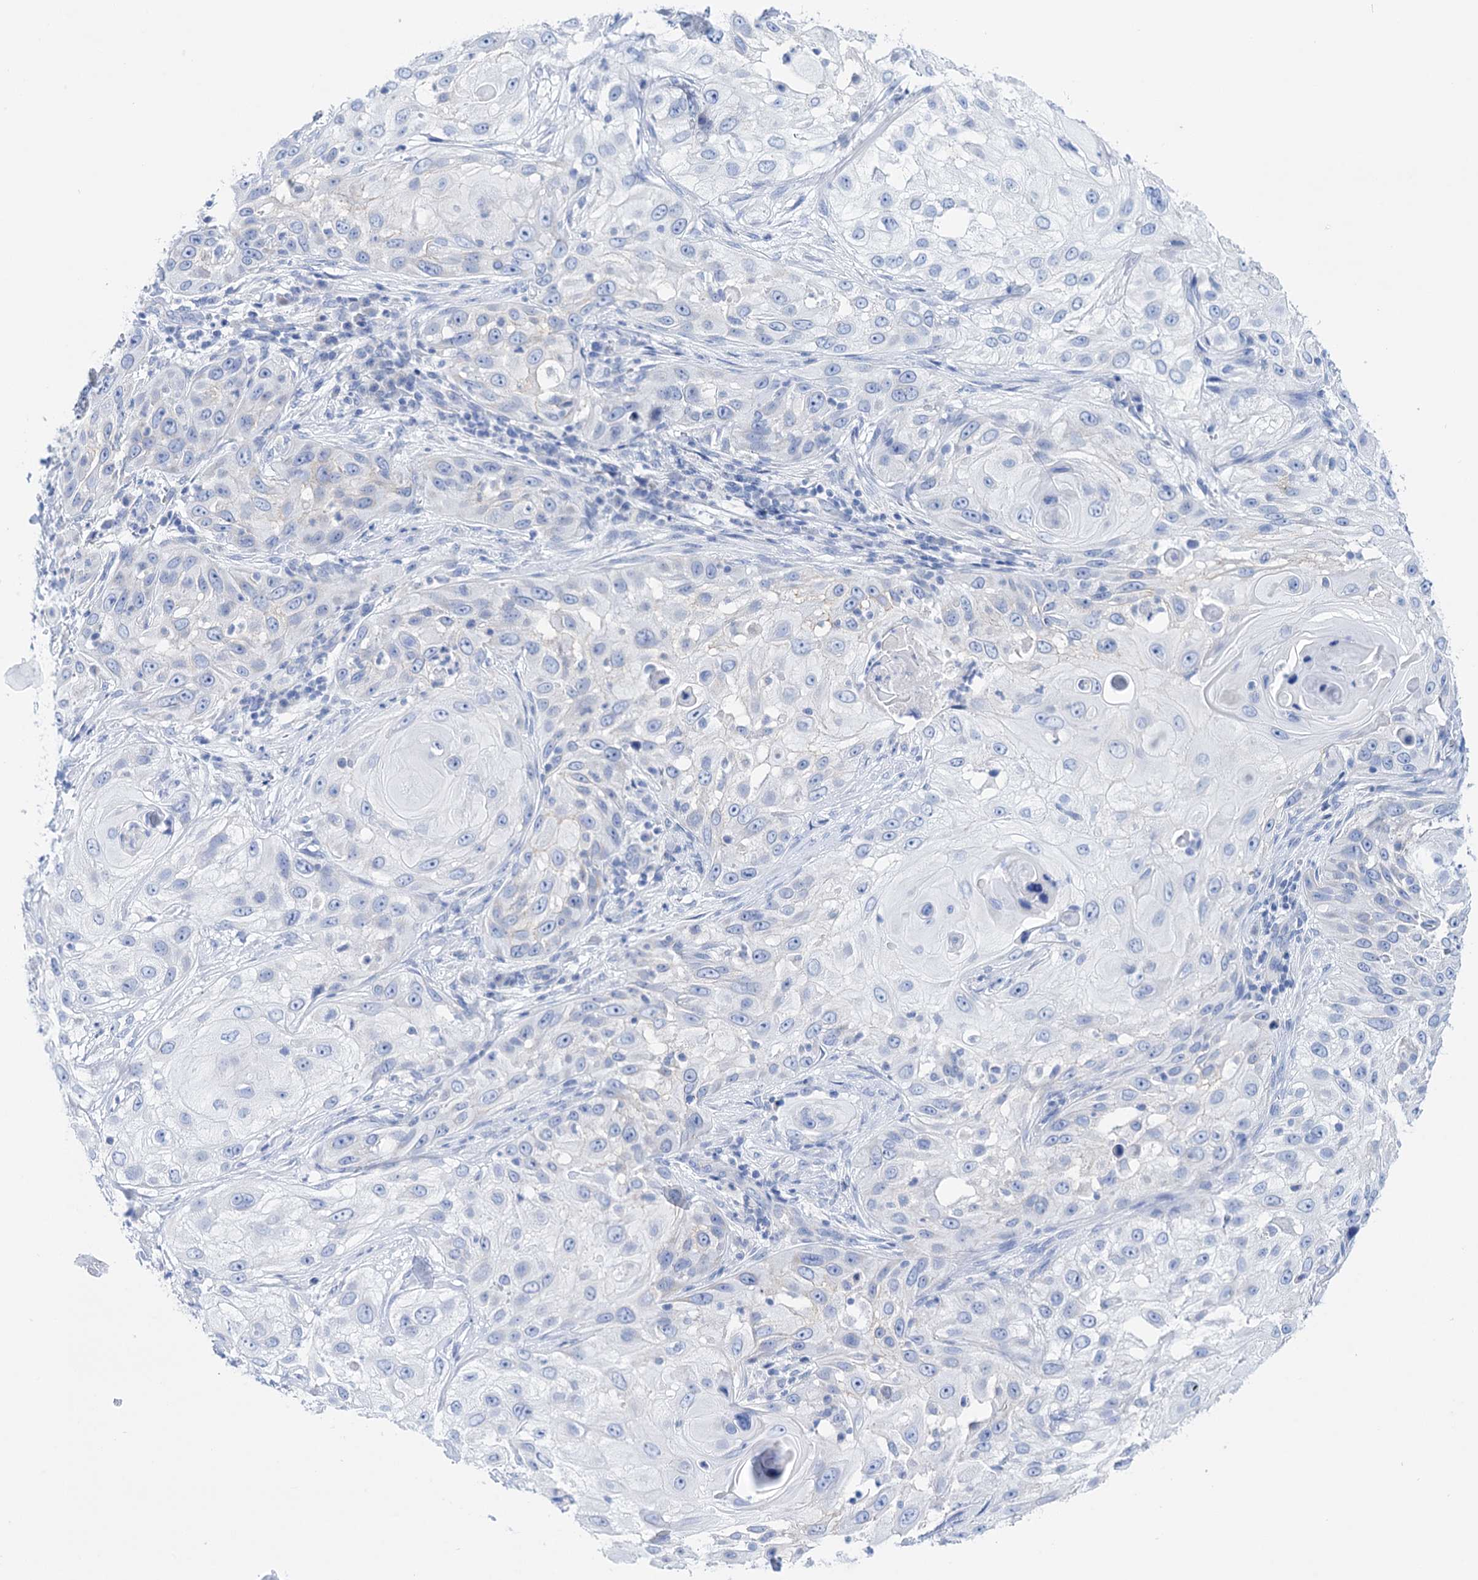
{"staining": {"intensity": "negative", "quantity": "none", "location": "none"}, "tissue": "skin cancer", "cell_type": "Tumor cells", "image_type": "cancer", "snomed": [{"axis": "morphology", "description": "Squamous cell carcinoma, NOS"}, {"axis": "topography", "description": "Skin"}], "caption": "Skin cancer was stained to show a protein in brown. There is no significant positivity in tumor cells.", "gene": "YARS2", "patient": {"sex": "female", "age": 44}}